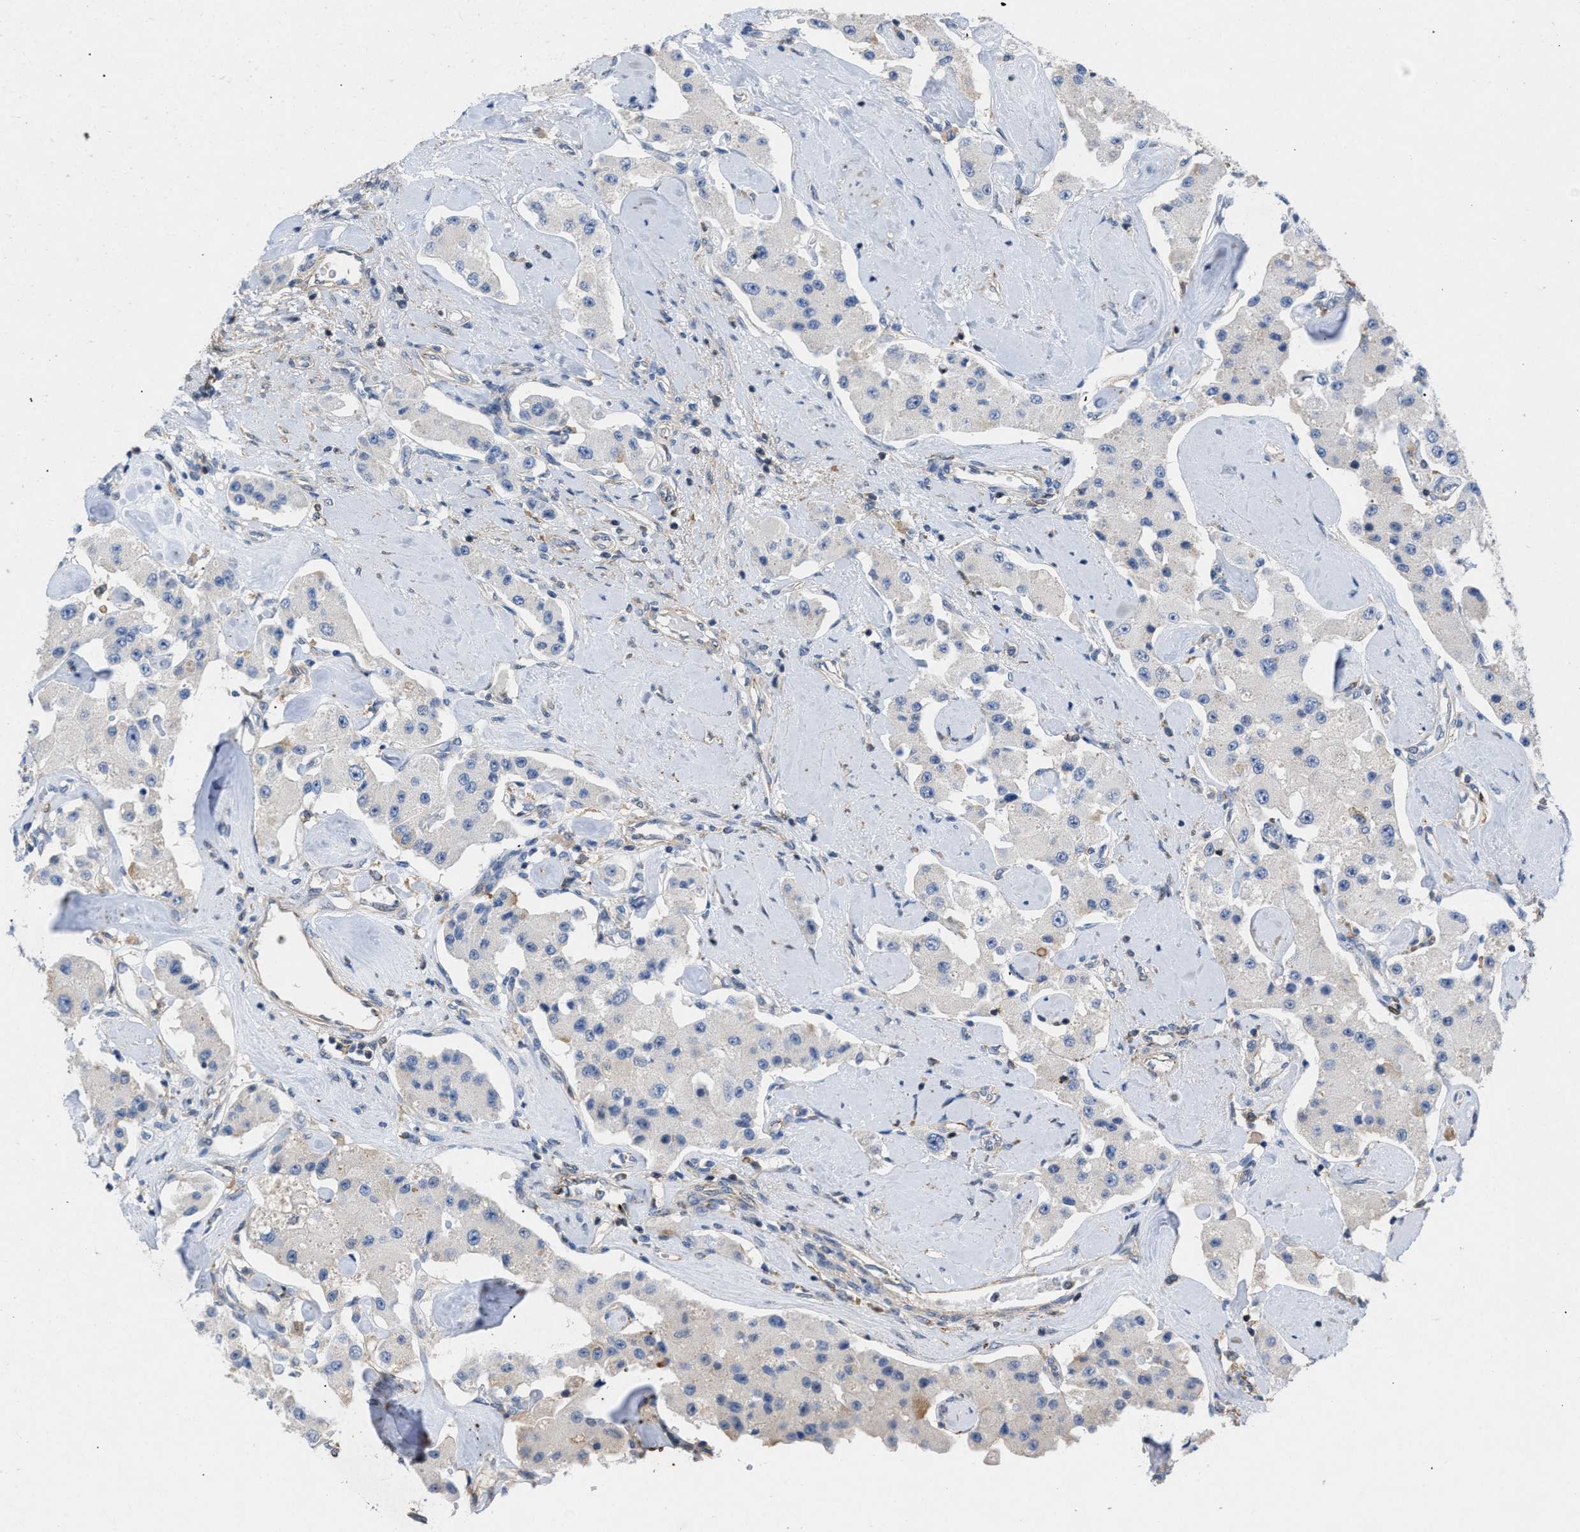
{"staining": {"intensity": "negative", "quantity": "none", "location": "none"}, "tissue": "carcinoid", "cell_type": "Tumor cells", "image_type": "cancer", "snomed": [{"axis": "morphology", "description": "Carcinoid, malignant, NOS"}, {"axis": "topography", "description": "Pancreas"}], "caption": "Immunohistochemical staining of human carcinoid reveals no significant positivity in tumor cells.", "gene": "TMEM131", "patient": {"sex": "male", "age": 41}}